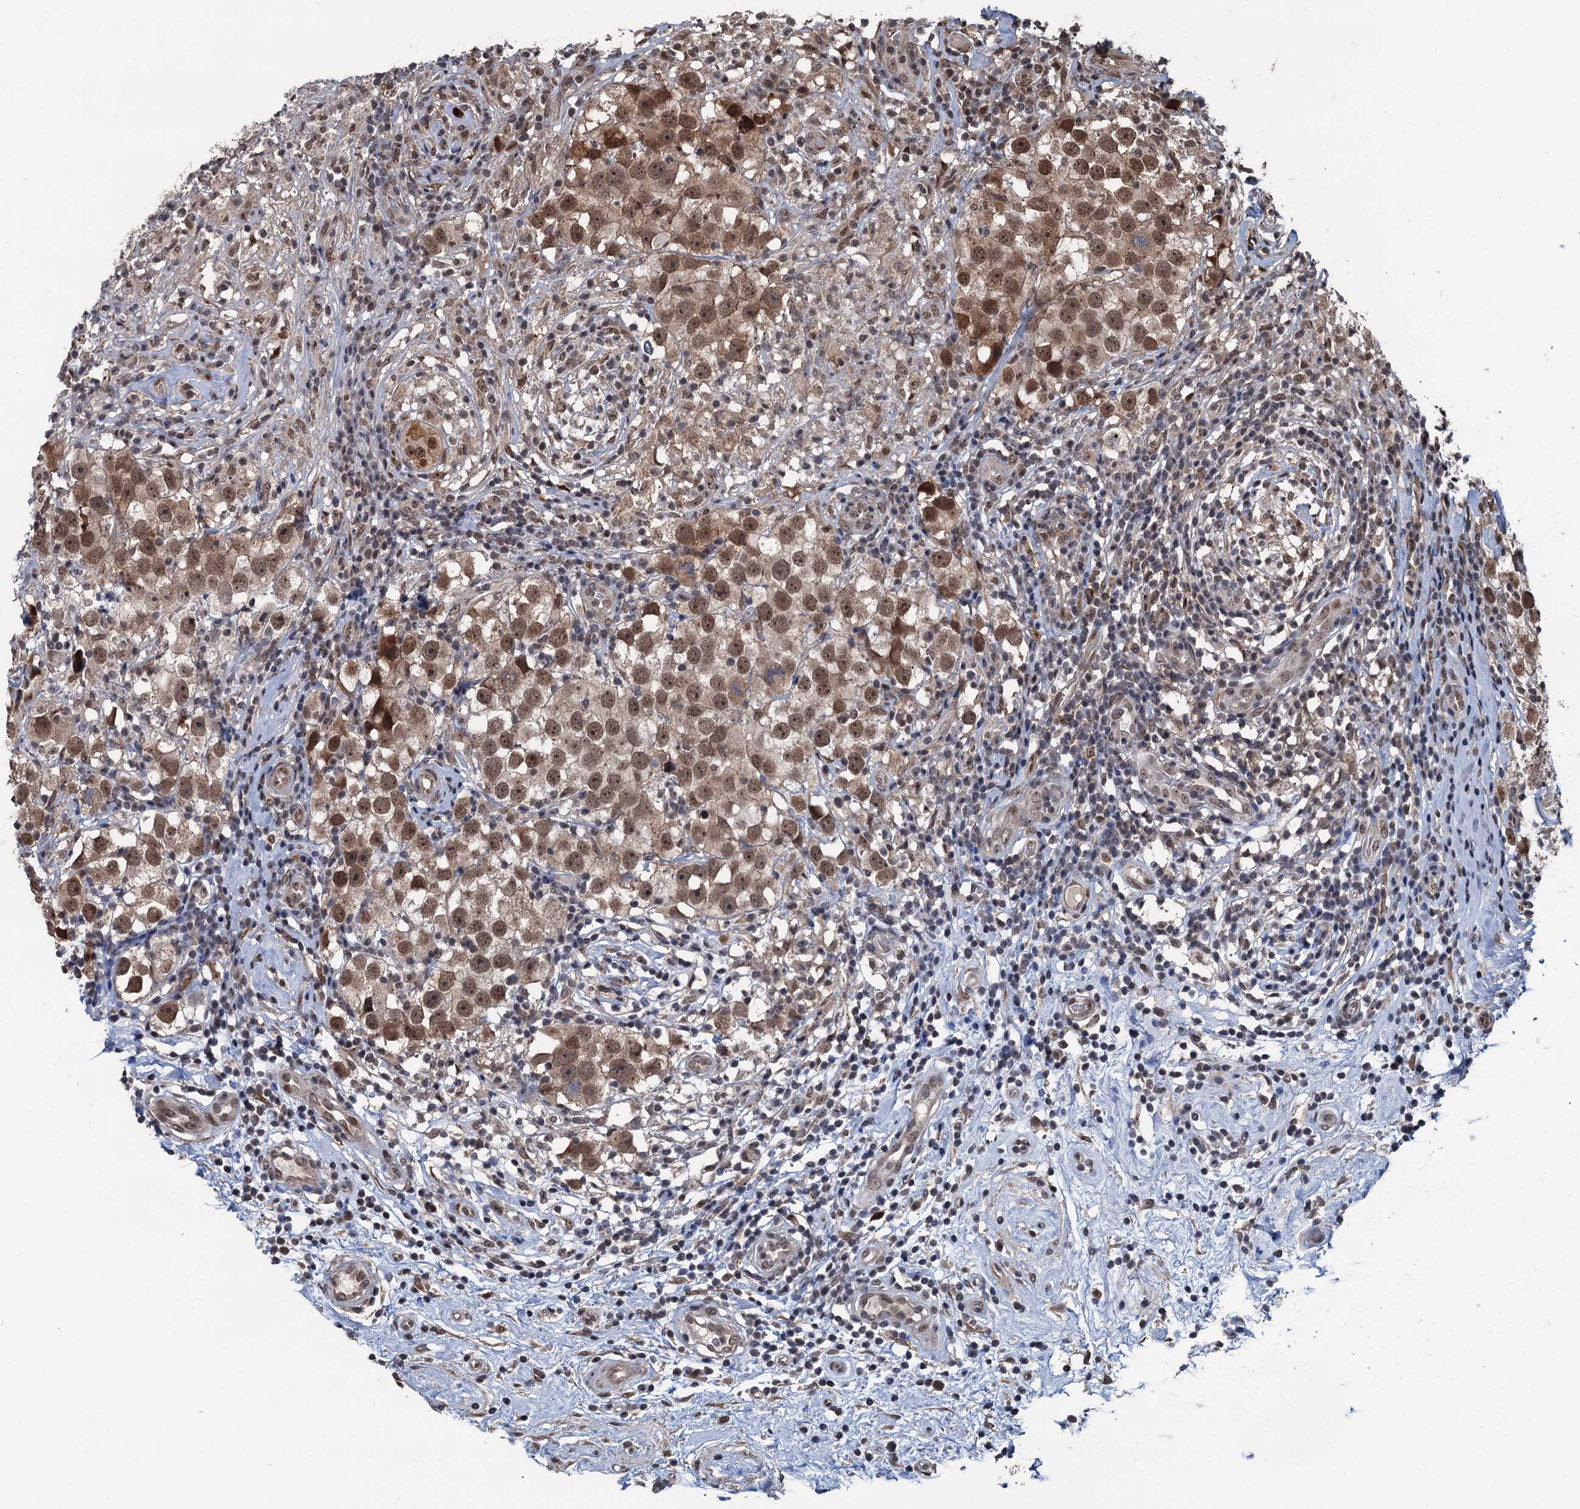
{"staining": {"intensity": "moderate", "quantity": ">75%", "location": "nuclear"}, "tissue": "testis cancer", "cell_type": "Tumor cells", "image_type": "cancer", "snomed": [{"axis": "morphology", "description": "Seminoma, NOS"}, {"axis": "topography", "description": "Testis"}], "caption": "The image exhibits immunohistochemical staining of testis cancer (seminoma). There is moderate nuclear staining is seen in about >75% of tumor cells.", "gene": "RASSF4", "patient": {"sex": "male", "age": 49}}